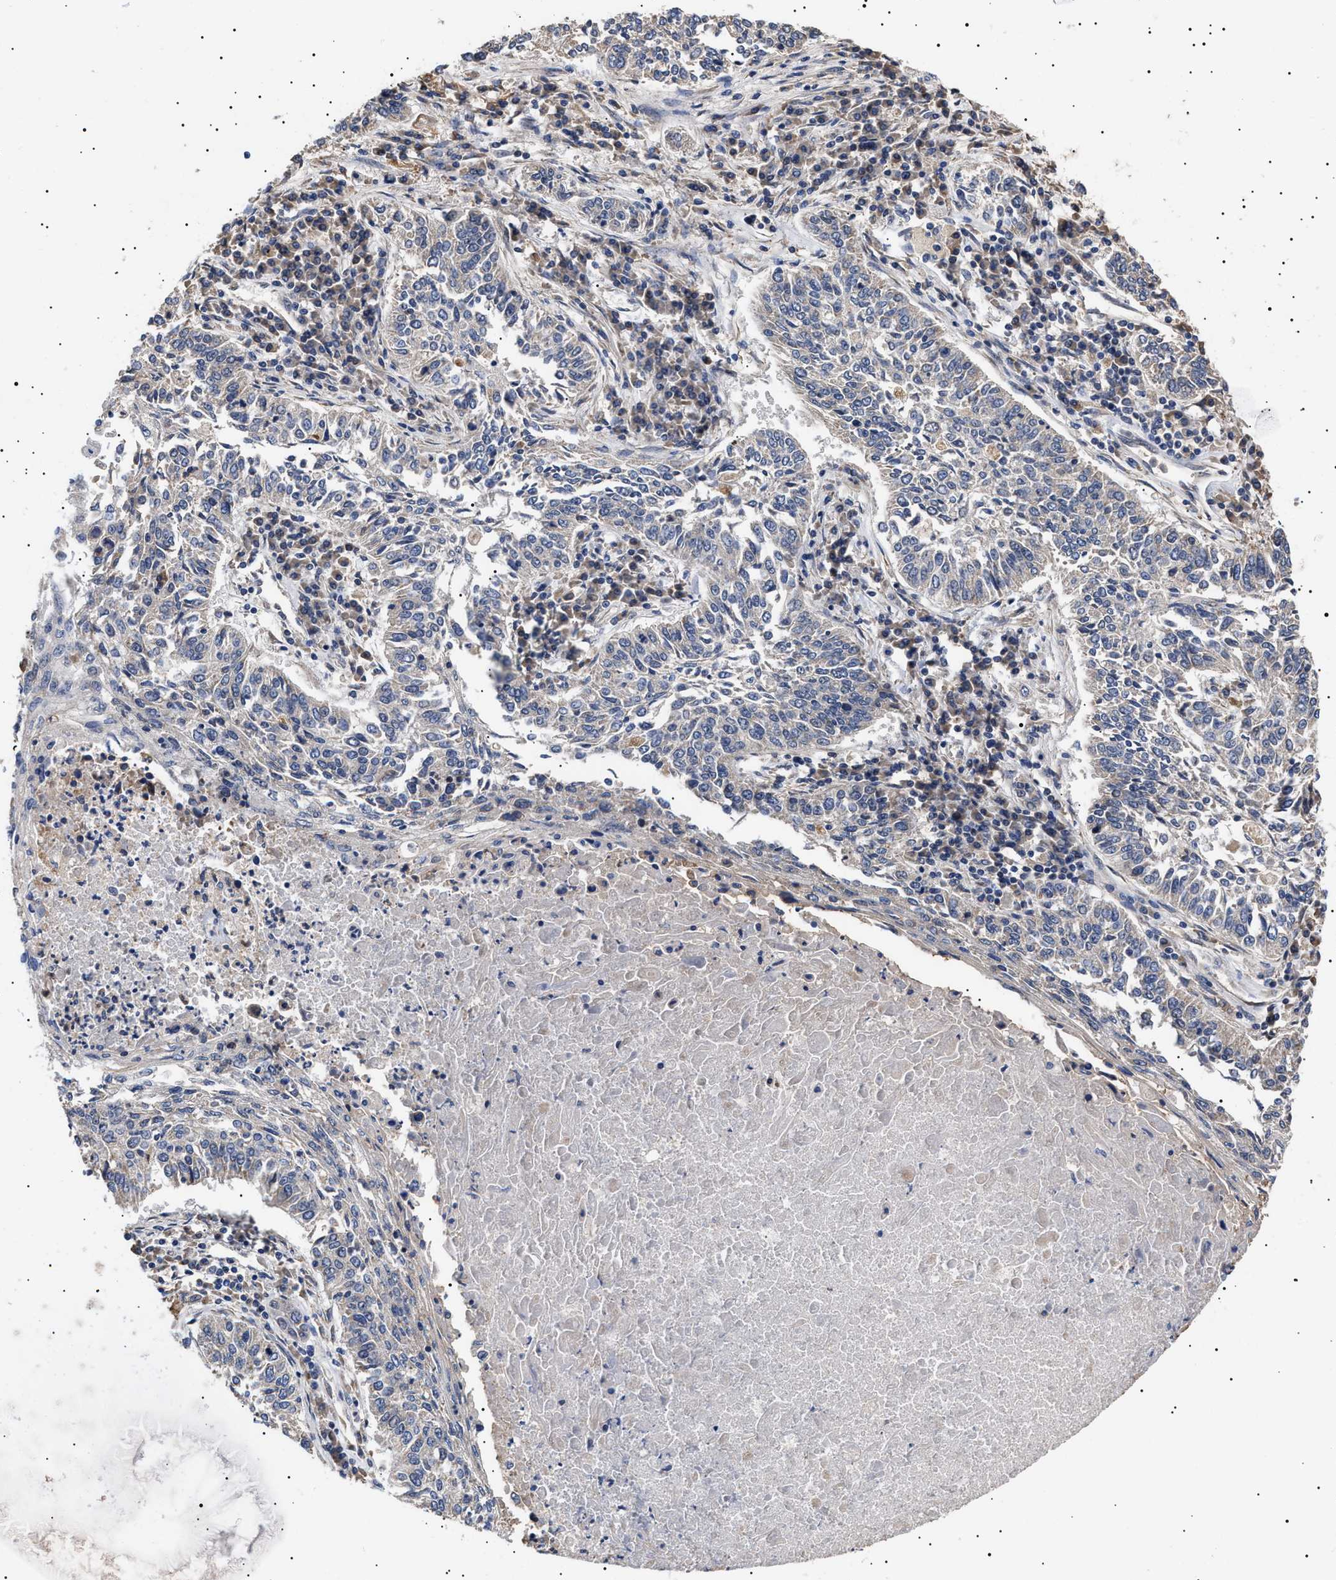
{"staining": {"intensity": "negative", "quantity": "none", "location": "none"}, "tissue": "lung cancer", "cell_type": "Tumor cells", "image_type": "cancer", "snomed": [{"axis": "morphology", "description": "Normal tissue, NOS"}, {"axis": "morphology", "description": "Squamous cell carcinoma, NOS"}, {"axis": "topography", "description": "Cartilage tissue"}, {"axis": "topography", "description": "Bronchus"}, {"axis": "topography", "description": "Lung"}], "caption": "A photomicrograph of lung cancer (squamous cell carcinoma) stained for a protein exhibits no brown staining in tumor cells.", "gene": "KRBA1", "patient": {"sex": "female", "age": 49}}